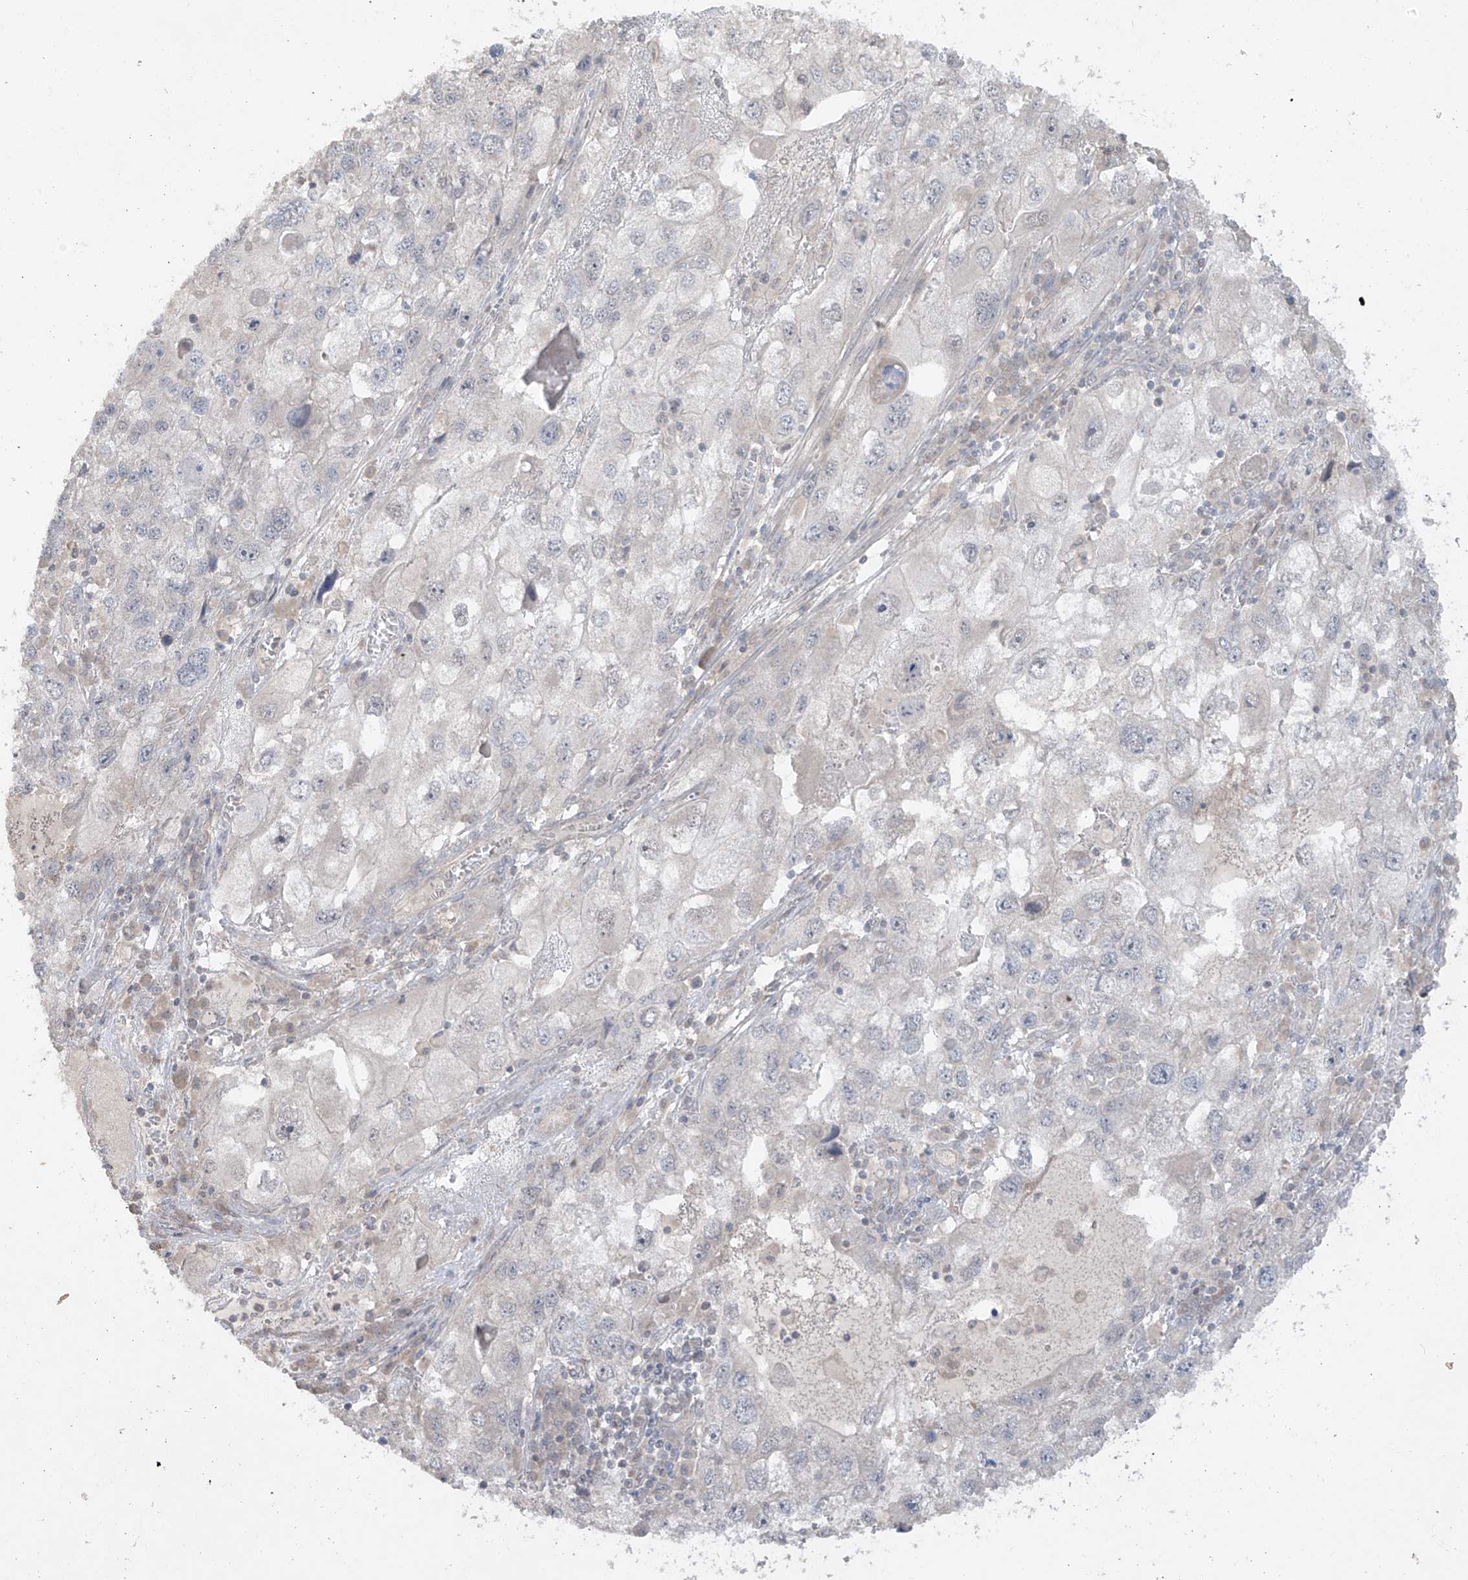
{"staining": {"intensity": "negative", "quantity": "none", "location": "none"}, "tissue": "endometrial cancer", "cell_type": "Tumor cells", "image_type": "cancer", "snomed": [{"axis": "morphology", "description": "Adenocarcinoma, NOS"}, {"axis": "topography", "description": "Endometrium"}], "caption": "Endometrial adenocarcinoma was stained to show a protein in brown. There is no significant staining in tumor cells.", "gene": "ANGEL2", "patient": {"sex": "female", "age": 49}}